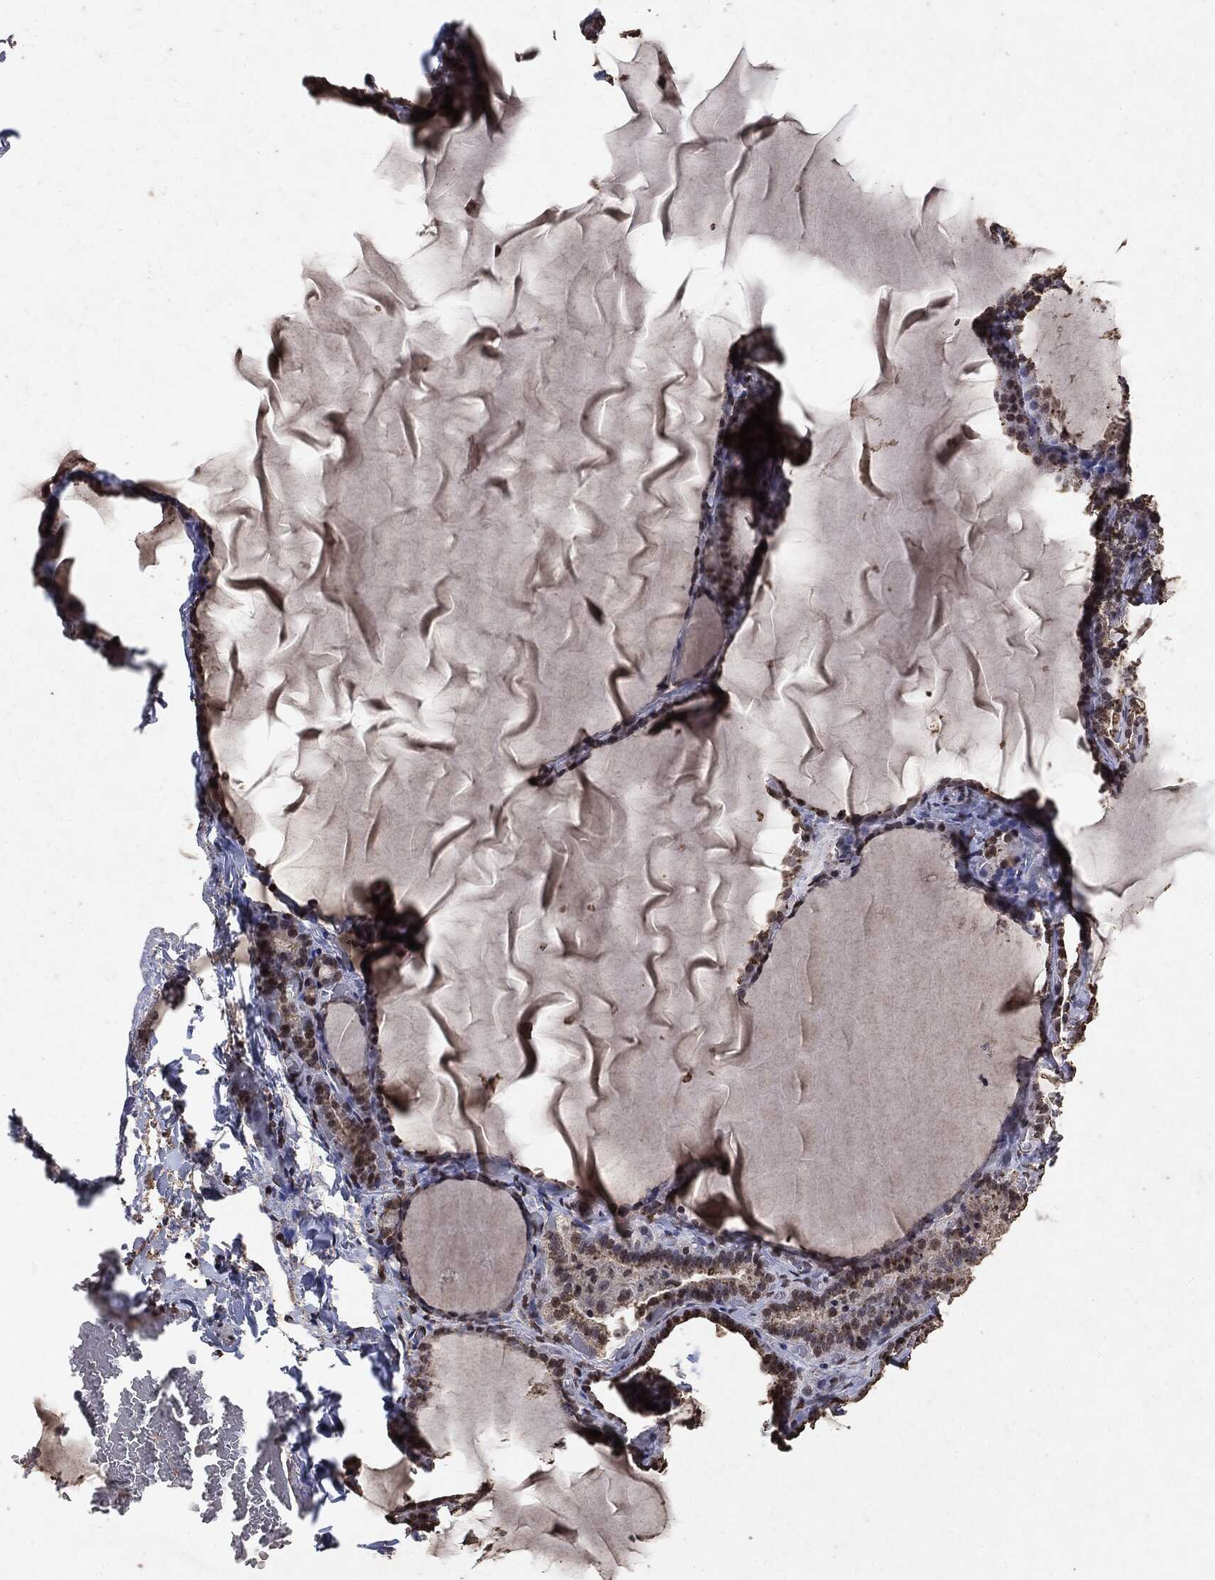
{"staining": {"intensity": "moderate", "quantity": "25%-75%", "location": "nuclear"}, "tissue": "thyroid gland", "cell_type": "Glandular cells", "image_type": "normal", "snomed": [{"axis": "morphology", "description": "Normal tissue, NOS"}, {"axis": "morphology", "description": "Hyperplasia, NOS"}, {"axis": "topography", "description": "Thyroid gland"}], "caption": "Moderate nuclear protein expression is identified in approximately 25%-75% of glandular cells in thyroid gland. (DAB (3,3'-diaminobenzidine) = brown stain, brightfield microscopy at high magnification).", "gene": "RAD18", "patient": {"sex": "female", "age": 27}}